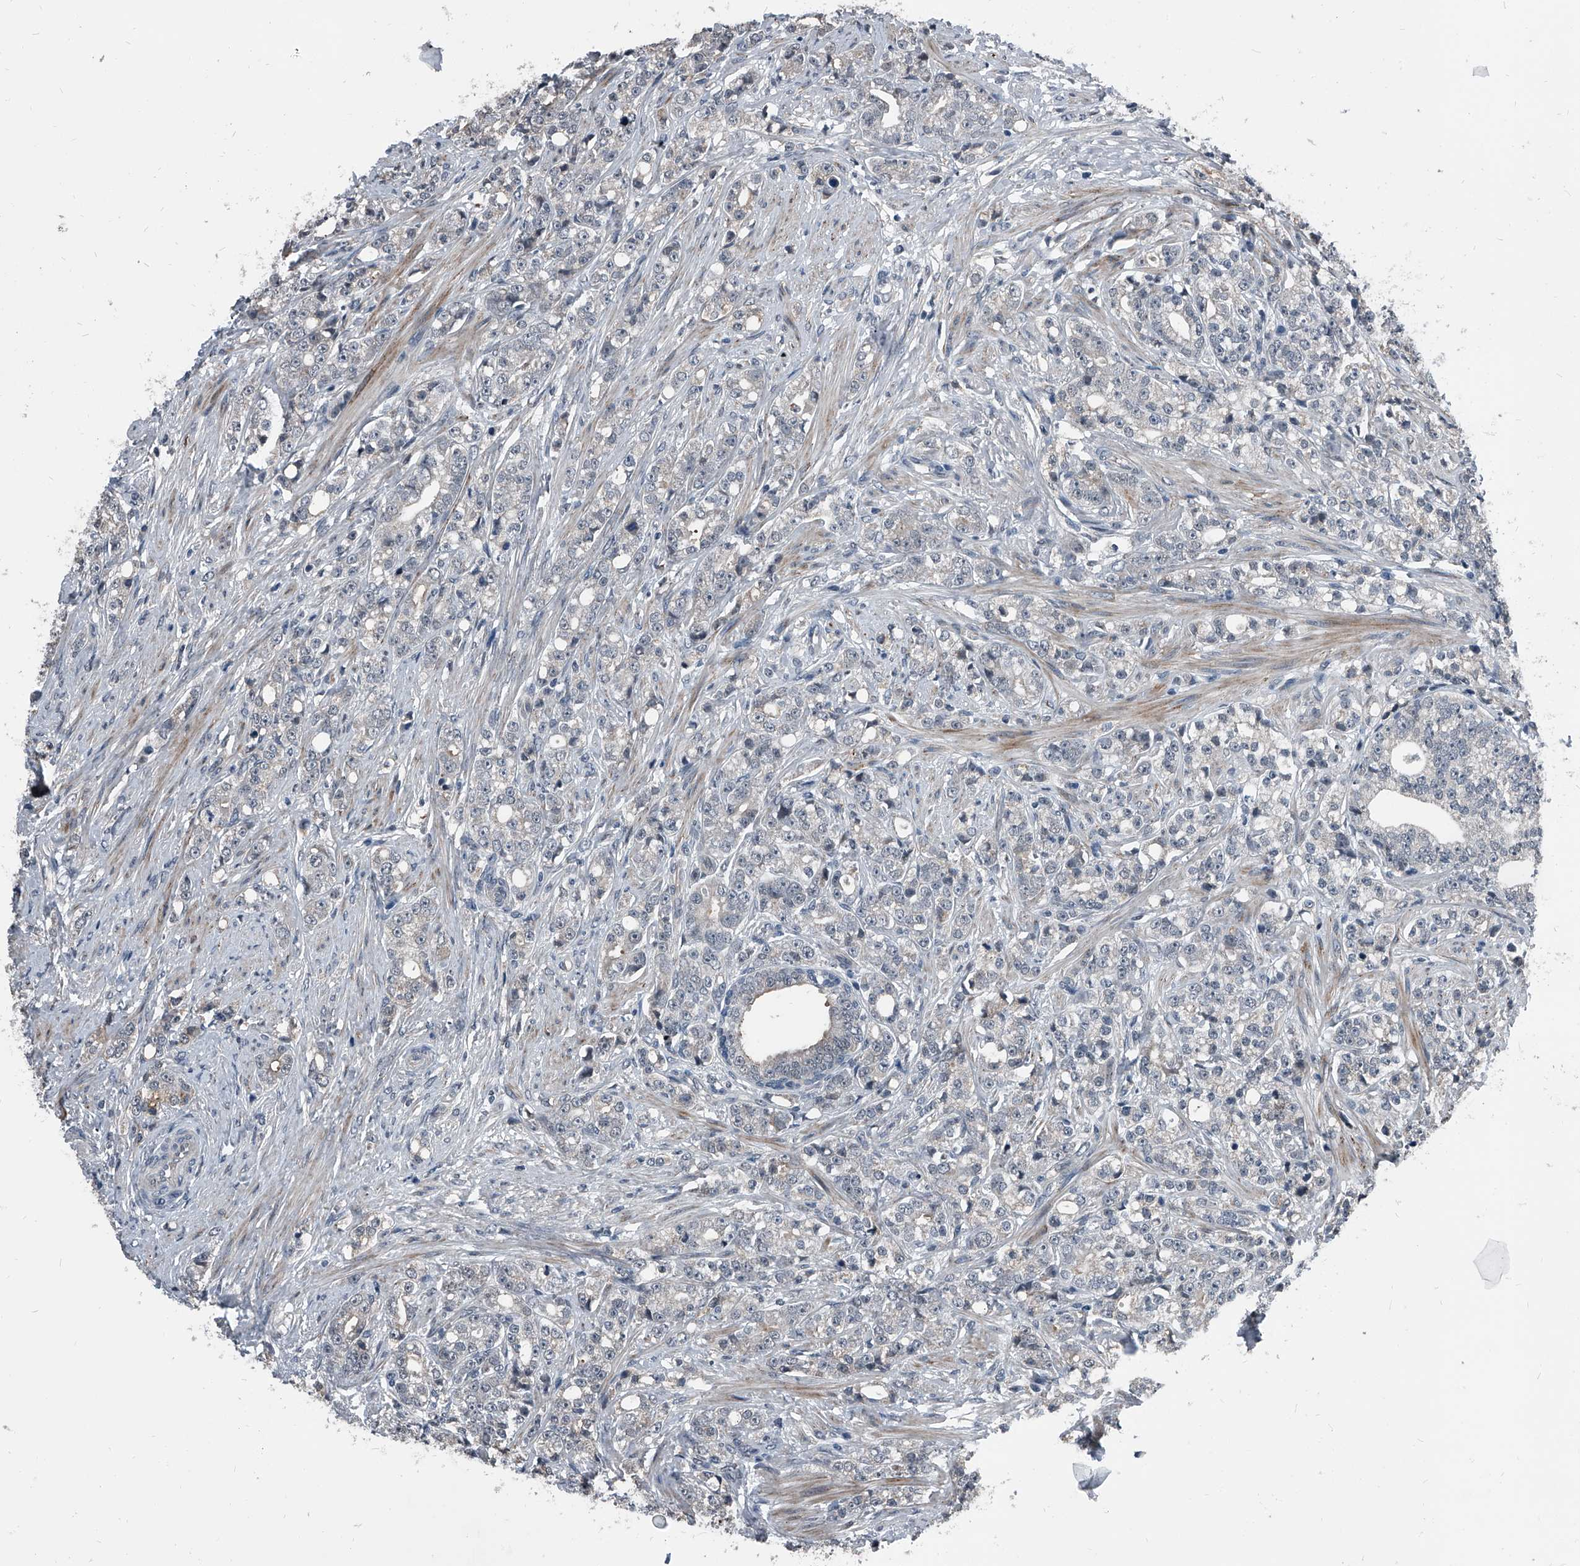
{"staining": {"intensity": "weak", "quantity": "25%-75%", "location": "cytoplasmic/membranous"}, "tissue": "prostate cancer", "cell_type": "Tumor cells", "image_type": "cancer", "snomed": [{"axis": "morphology", "description": "Adenocarcinoma, High grade"}, {"axis": "topography", "description": "Prostate"}], "caption": "Weak cytoplasmic/membranous staining is identified in approximately 25%-75% of tumor cells in prostate cancer (high-grade adenocarcinoma).", "gene": "MEN1", "patient": {"sex": "male", "age": 69}}